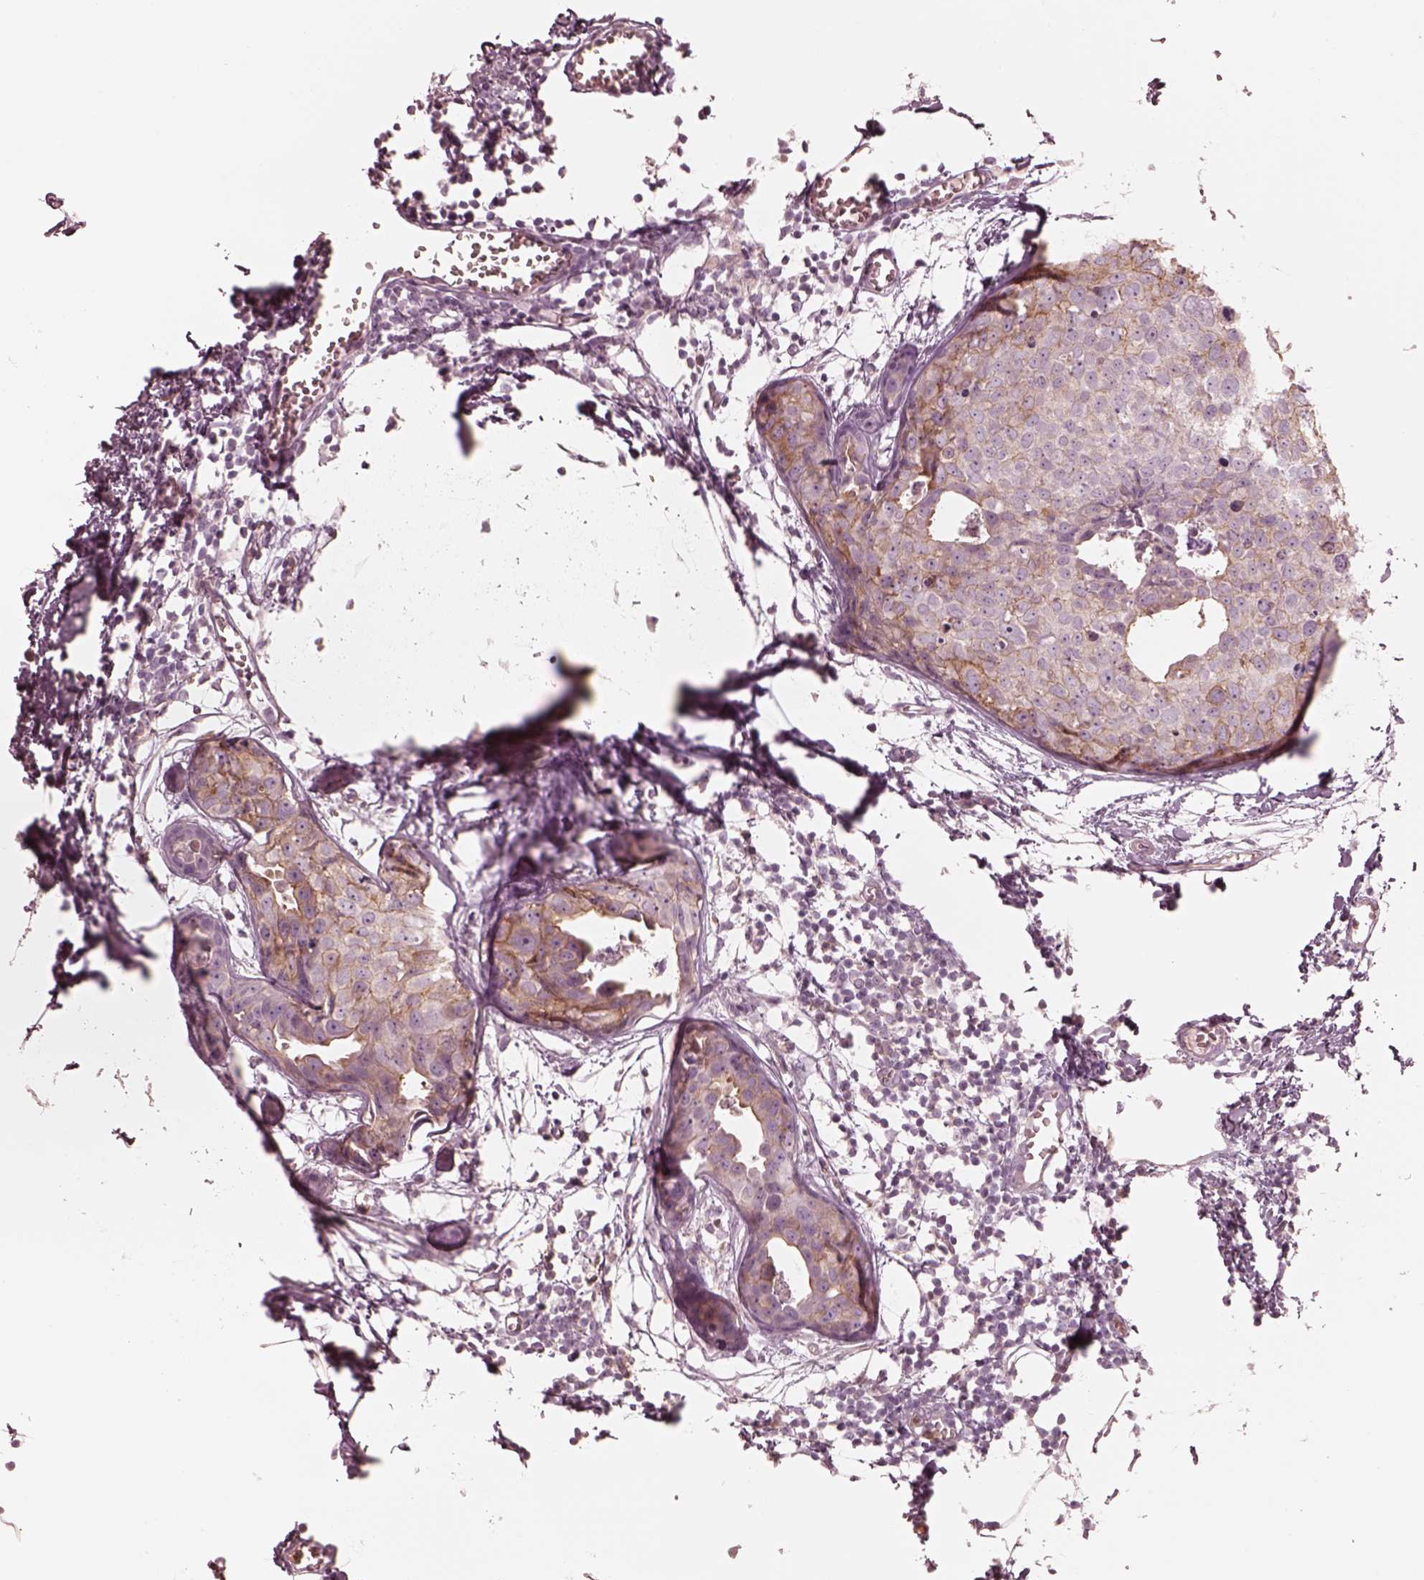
{"staining": {"intensity": "moderate", "quantity": "25%-75%", "location": "cytoplasmic/membranous"}, "tissue": "breast cancer", "cell_type": "Tumor cells", "image_type": "cancer", "snomed": [{"axis": "morphology", "description": "Duct carcinoma"}, {"axis": "topography", "description": "Breast"}], "caption": "Immunohistochemical staining of breast cancer demonstrates medium levels of moderate cytoplasmic/membranous protein staining in about 25%-75% of tumor cells. The staining is performed using DAB brown chromogen to label protein expression. The nuclei are counter-stained blue using hematoxylin.", "gene": "GPRIN1", "patient": {"sex": "female", "age": 38}}